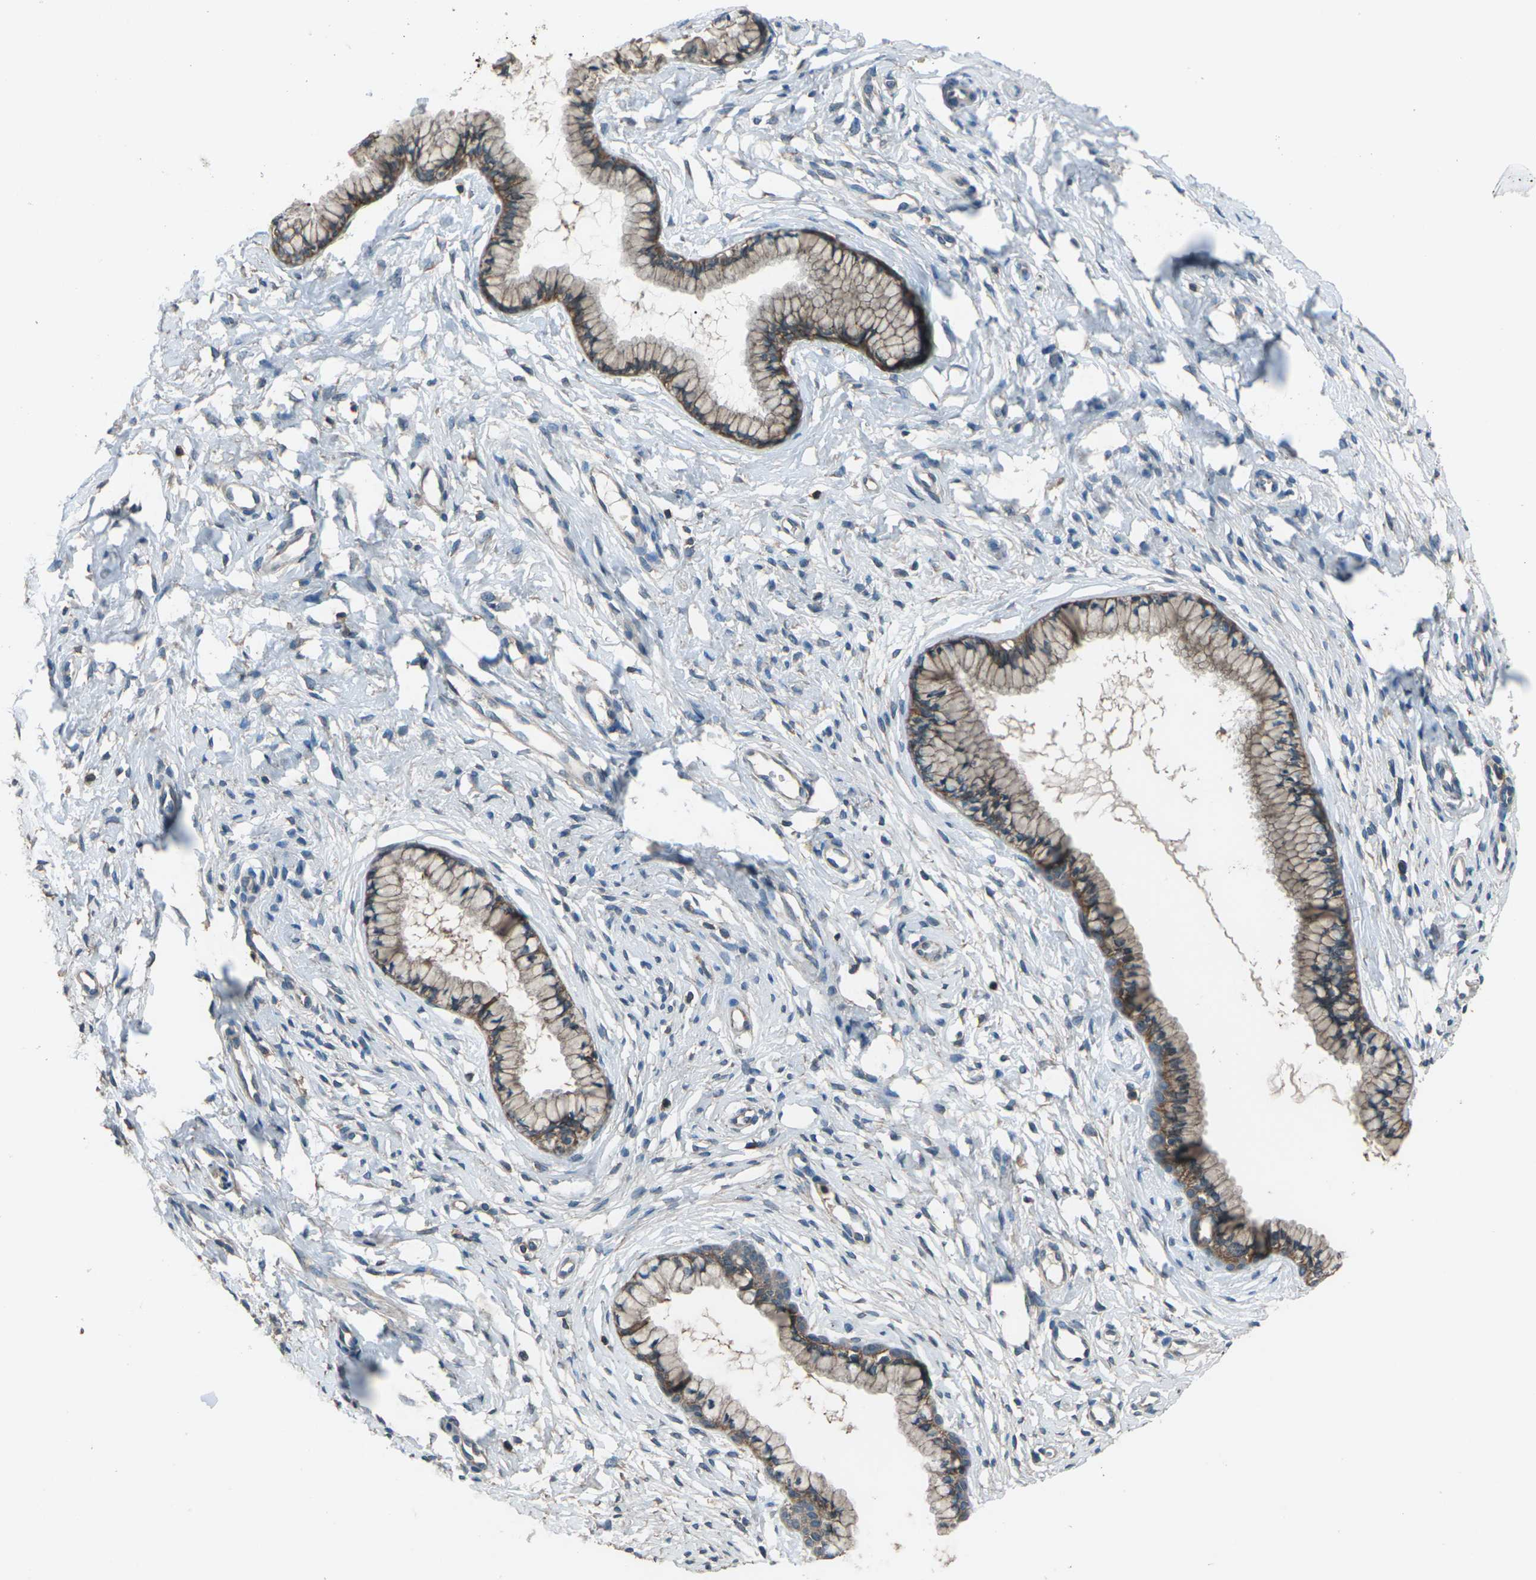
{"staining": {"intensity": "moderate", "quantity": ">75%", "location": "cytoplasmic/membranous"}, "tissue": "cervix", "cell_type": "Glandular cells", "image_type": "normal", "snomed": [{"axis": "morphology", "description": "Normal tissue, NOS"}, {"axis": "topography", "description": "Cervix"}], "caption": "Glandular cells display medium levels of moderate cytoplasmic/membranous positivity in approximately >75% of cells in normal human cervix.", "gene": "CMTM4", "patient": {"sex": "female", "age": 65}}